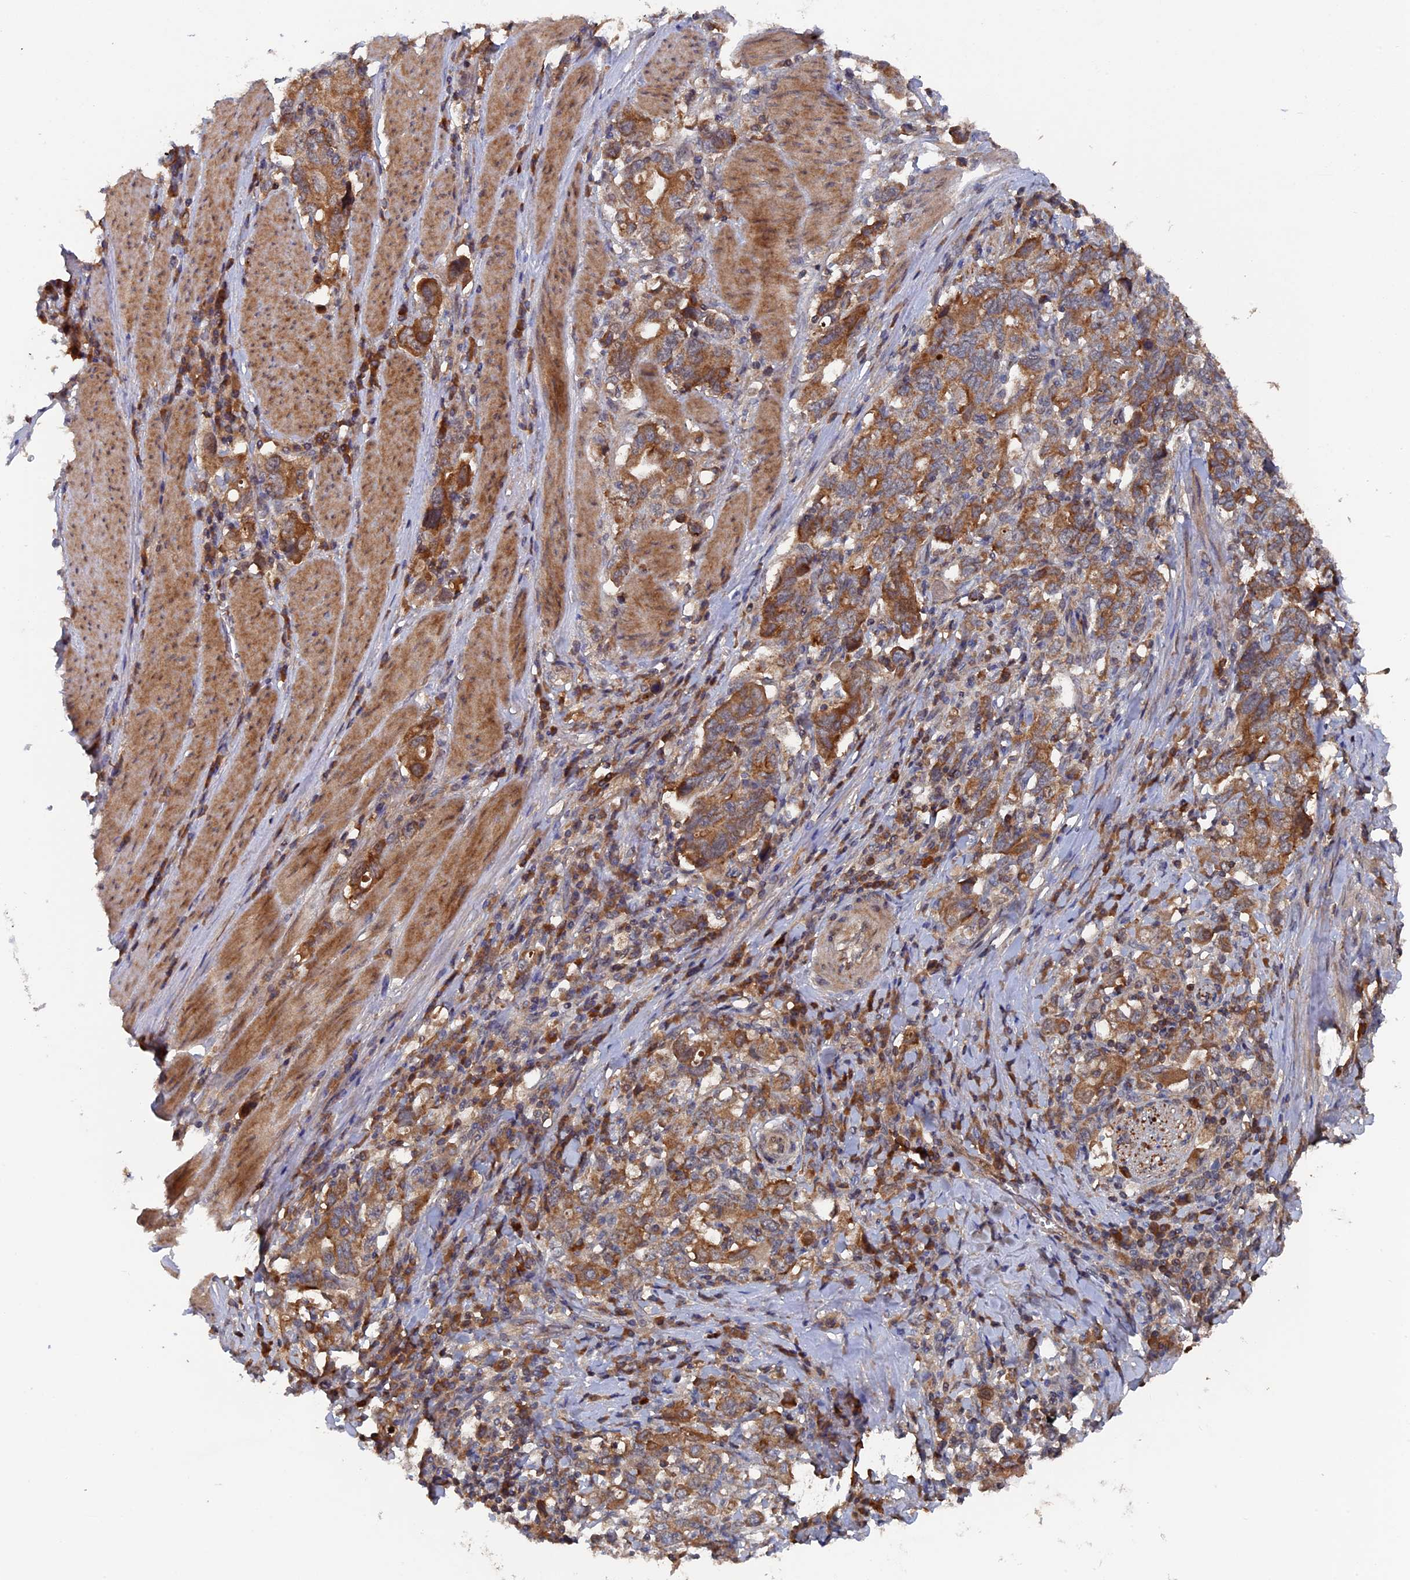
{"staining": {"intensity": "moderate", "quantity": ">75%", "location": "cytoplasmic/membranous"}, "tissue": "stomach cancer", "cell_type": "Tumor cells", "image_type": "cancer", "snomed": [{"axis": "morphology", "description": "Adenocarcinoma, NOS"}, {"axis": "topography", "description": "Stomach, upper"}, {"axis": "topography", "description": "Stomach"}], "caption": "This is a photomicrograph of immunohistochemistry (IHC) staining of stomach adenocarcinoma, which shows moderate staining in the cytoplasmic/membranous of tumor cells.", "gene": "RAB15", "patient": {"sex": "male", "age": 62}}